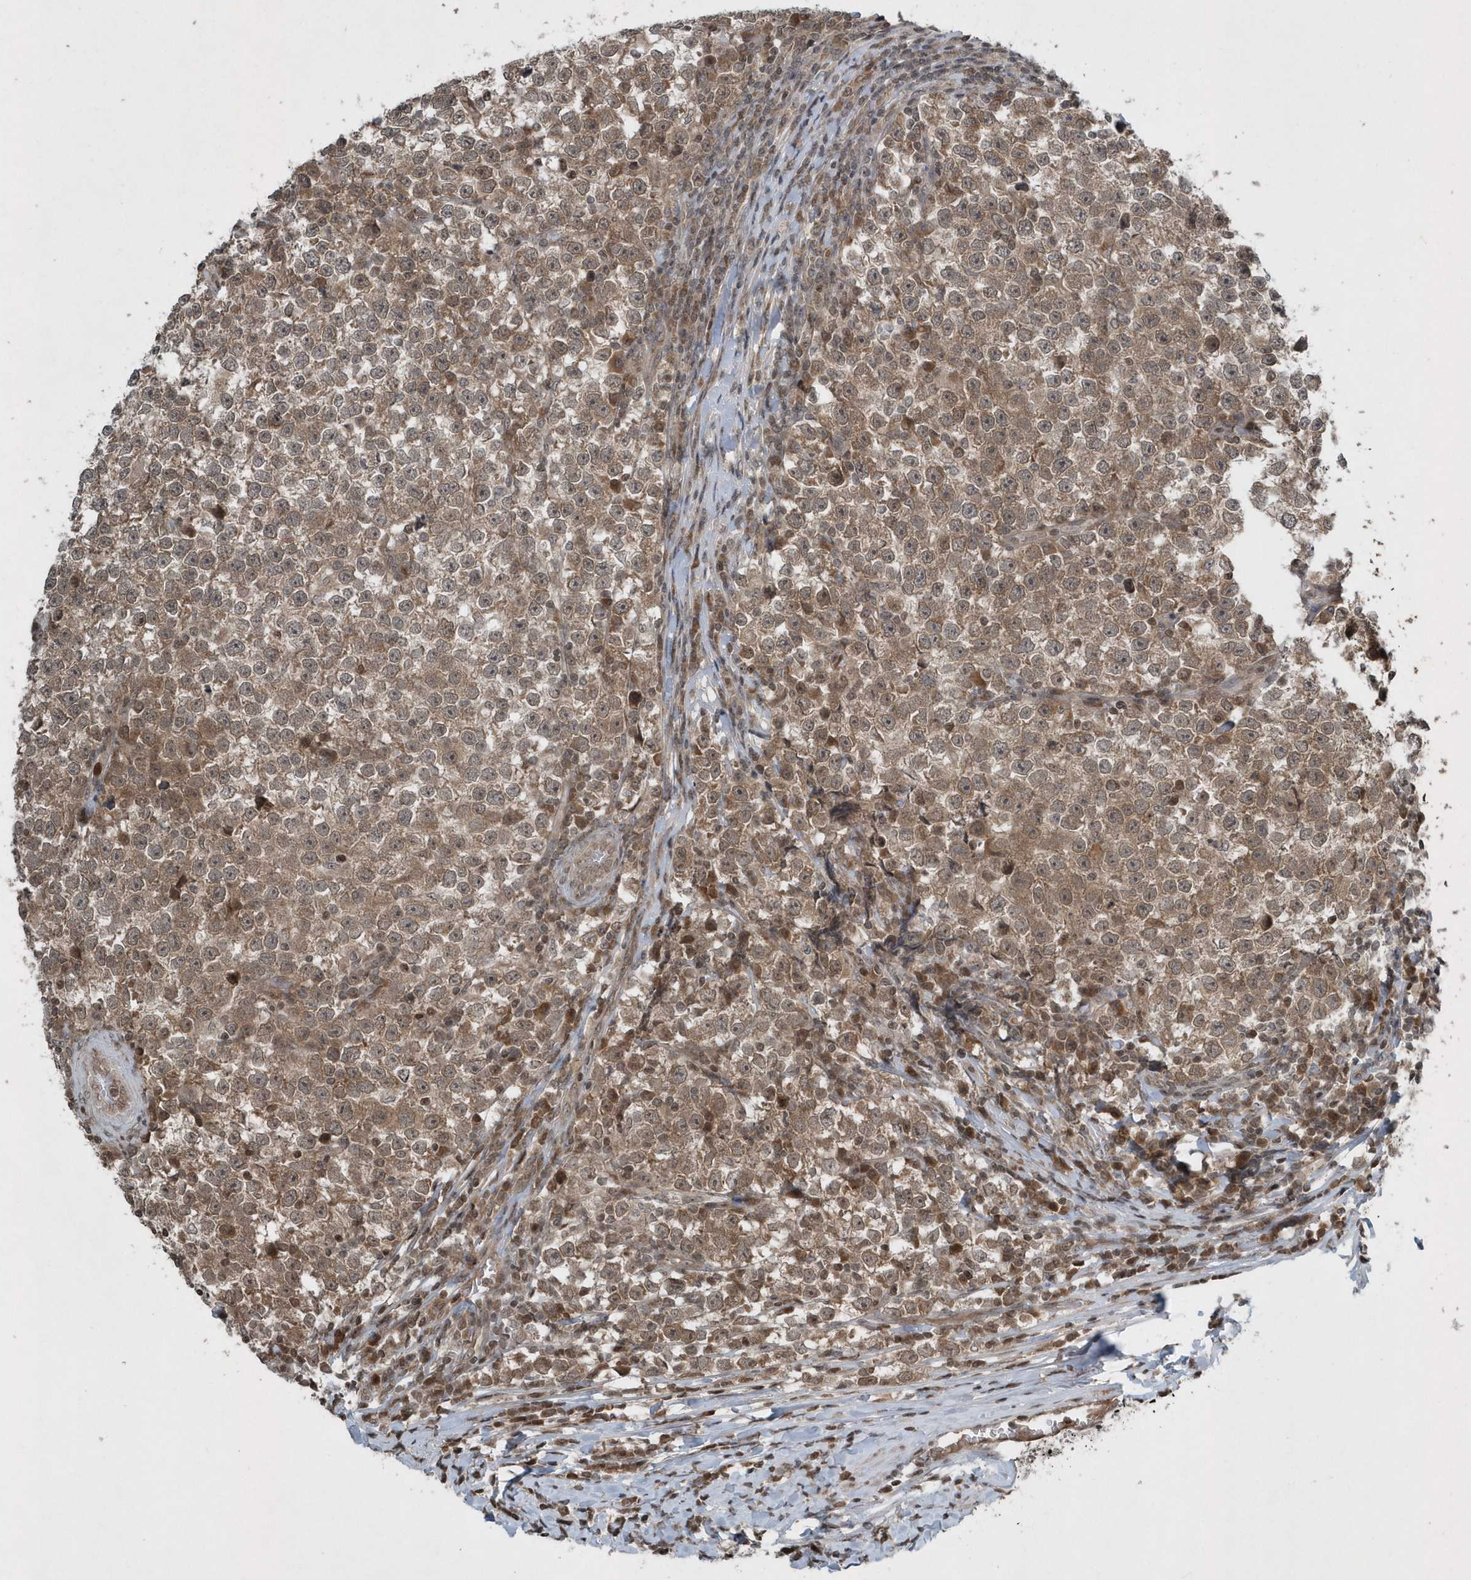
{"staining": {"intensity": "moderate", "quantity": ">75%", "location": "cytoplasmic/membranous"}, "tissue": "testis cancer", "cell_type": "Tumor cells", "image_type": "cancer", "snomed": [{"axis": "morphology", "description": "Normal tissue, NOS"}, {"axis": "morphology", "description": "Seminoma, NOS"}, {"axis": "topography", "description": "Testis"}], "caption": "Testis seminoma tissue shows moderate cytoplasmic/membranous expression in approximately >75% of tumor cells", "gene": "EIF2B1", "patient": {"sex": "male", "age": 43}}